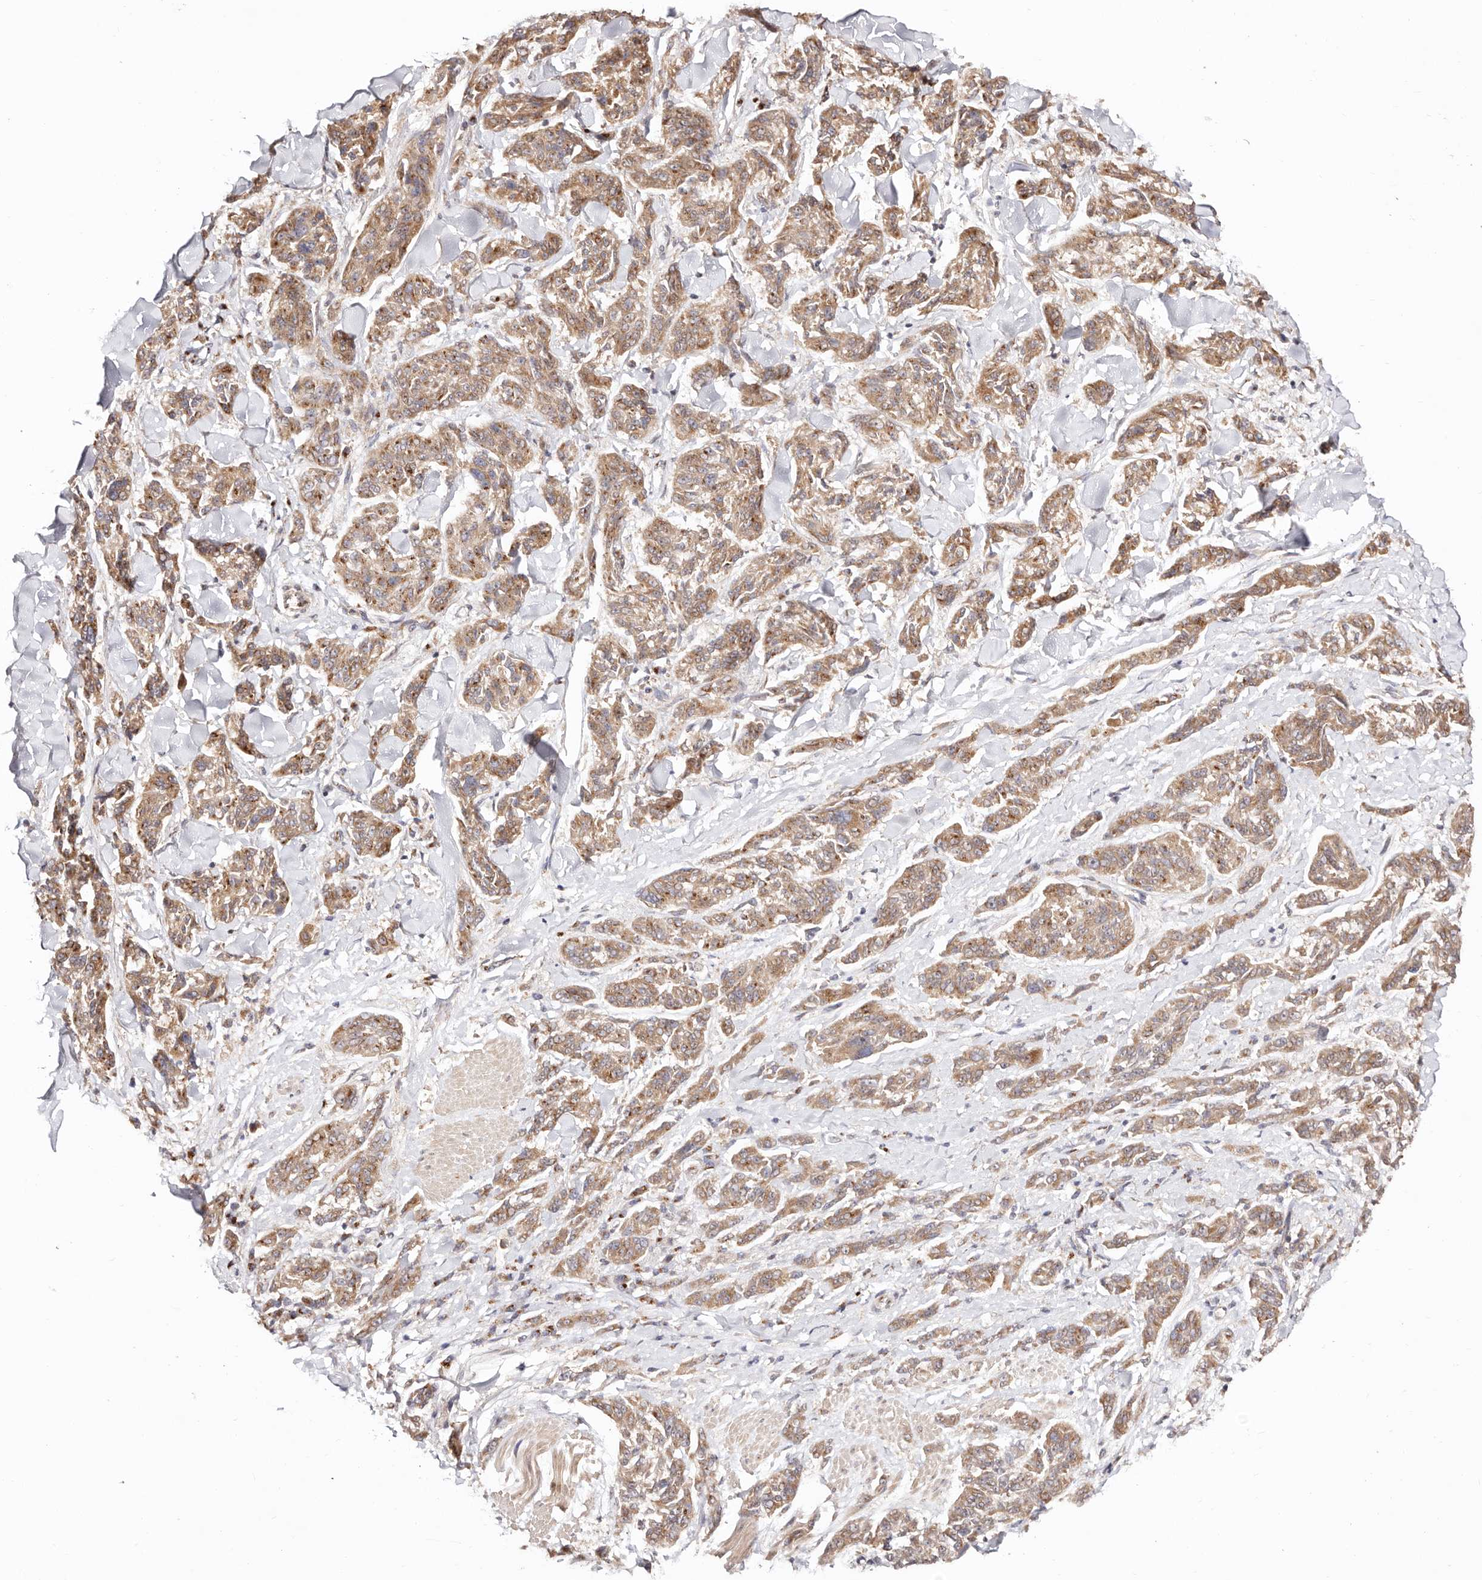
{"staining": {"intensity": "moderate", "quantity": ">75%", "location": "cytoplasmic/membranous"}, "tissue": "melanoma", "cell_type": "Tumor cells", "image_type": "cancer", "snomed": [{"axis": "morphology", "description": "Malignant melanoma, NOS"}, {"axis": "topography", "description": "Skin"}], "caption": "DAB immunohistochemical staining of human melanoma shows moderate cytoplasmic/membranous protein positivity in approximately >75% of tumor cells. The protein is stained brown, and the nuclei are stained in blue (DAB (3,3'-diaminobenzidine) IHC with brightfield microscopy, high magnification).", "gene": "MAPK6", "patient": {"sex": "male", "age": 53}}